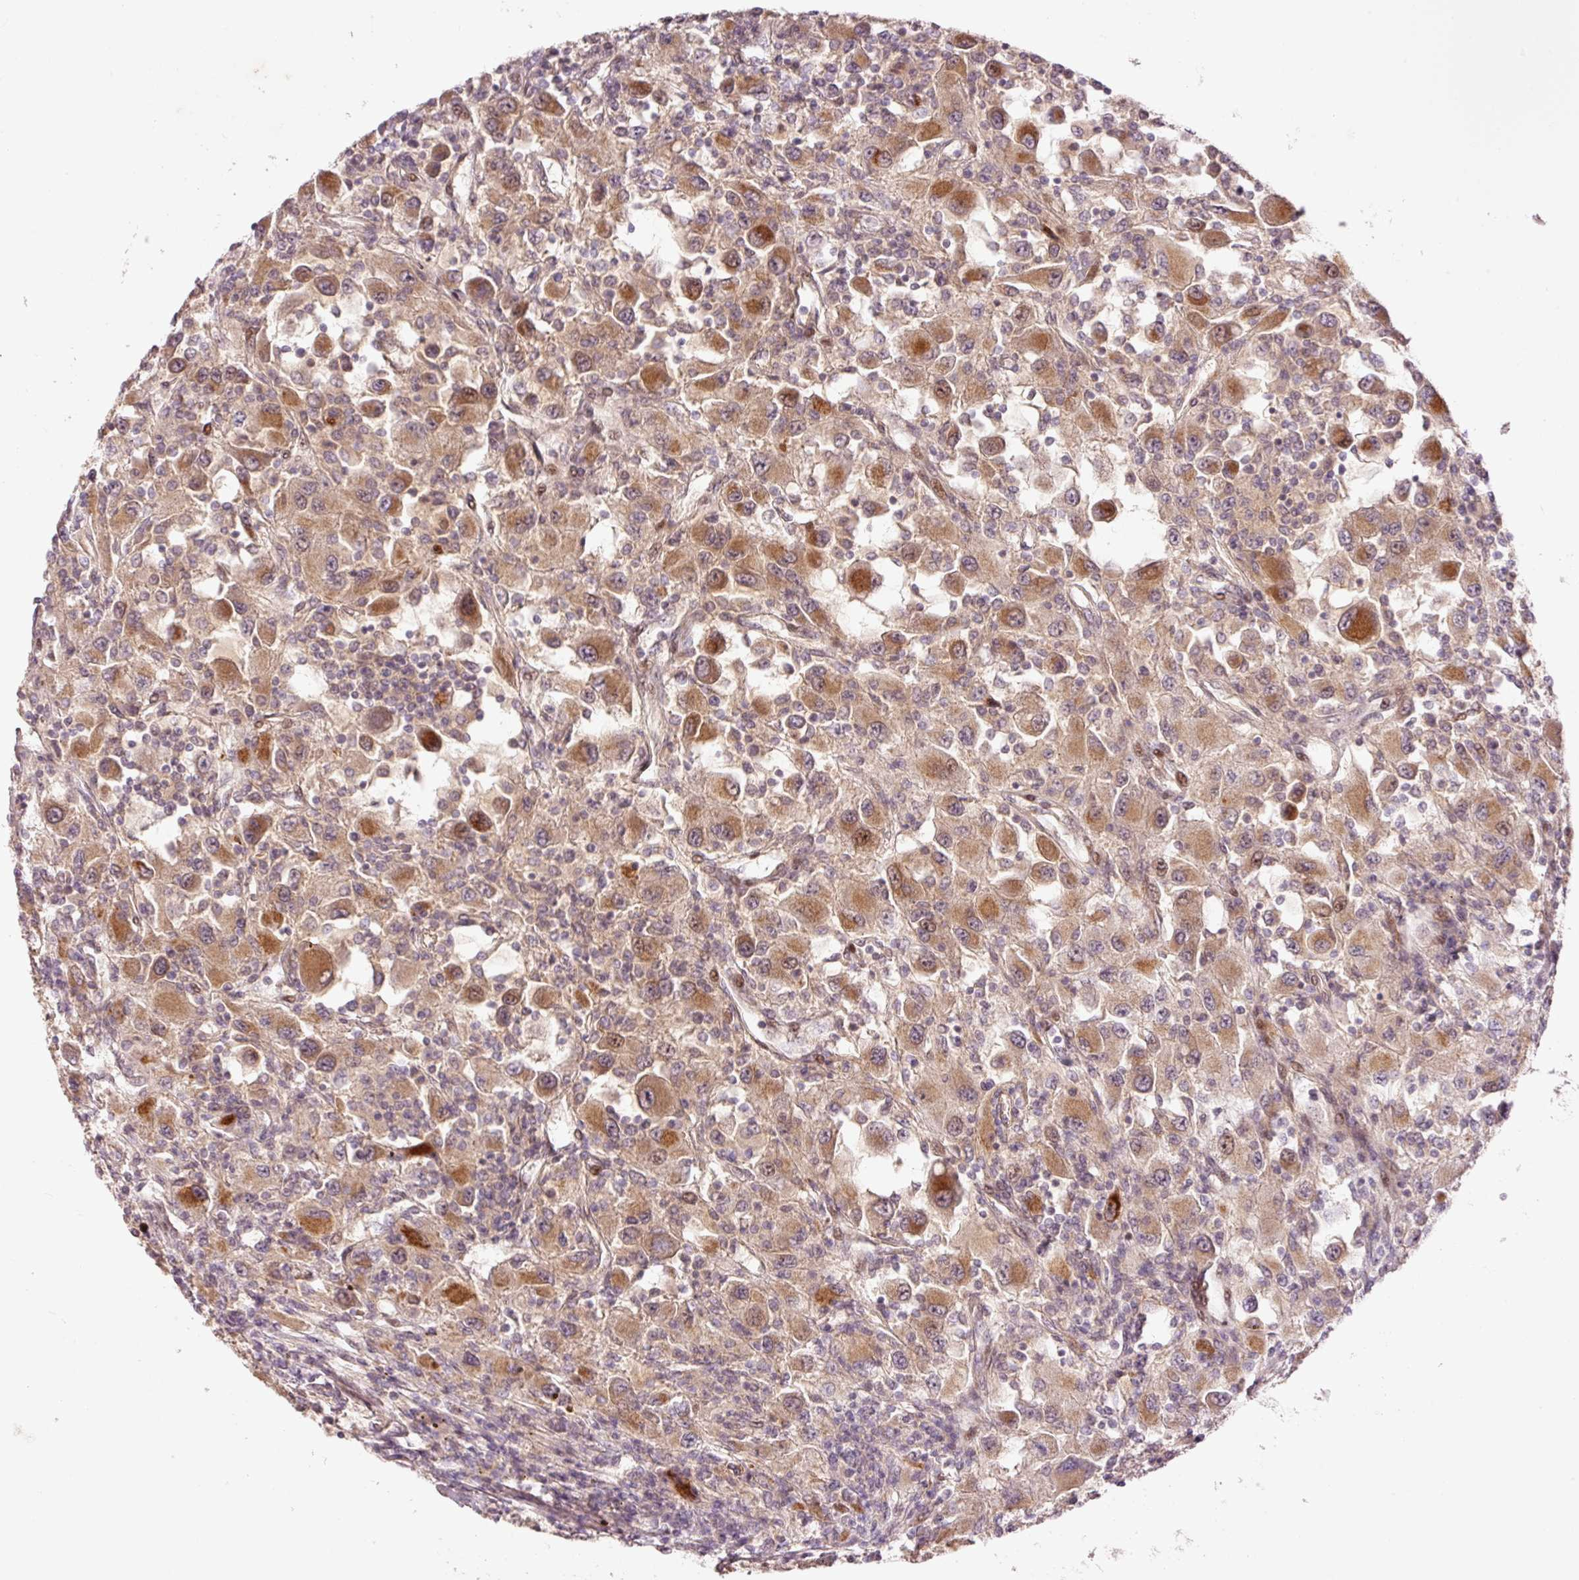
{"staining": {"intensity": "moderate", "quantity": ">75%", "location": "cytoplasmic/membranous,nuclear"}, "tissue": "renal cancer", "cell_type": "Tumor cells", "image_type": "cancer", "snomed": [{"axis": "morphology", "description": "Adenocarcinoma, NOS"}, {"axis": "topography", "description": "Kidney"}], "caption": "The photomicrograph exhibits staining of renal cancer (adenocarcinoma), revealing moderate cytoplasmic/membranous and nuclear protein positivity (brown color) within tumor cells. Ihc stains the protein of interest in brown and the nuclei are stained blue.", "gene": "SLC29A3", "patient": {"sex": "female", "age": 67}}